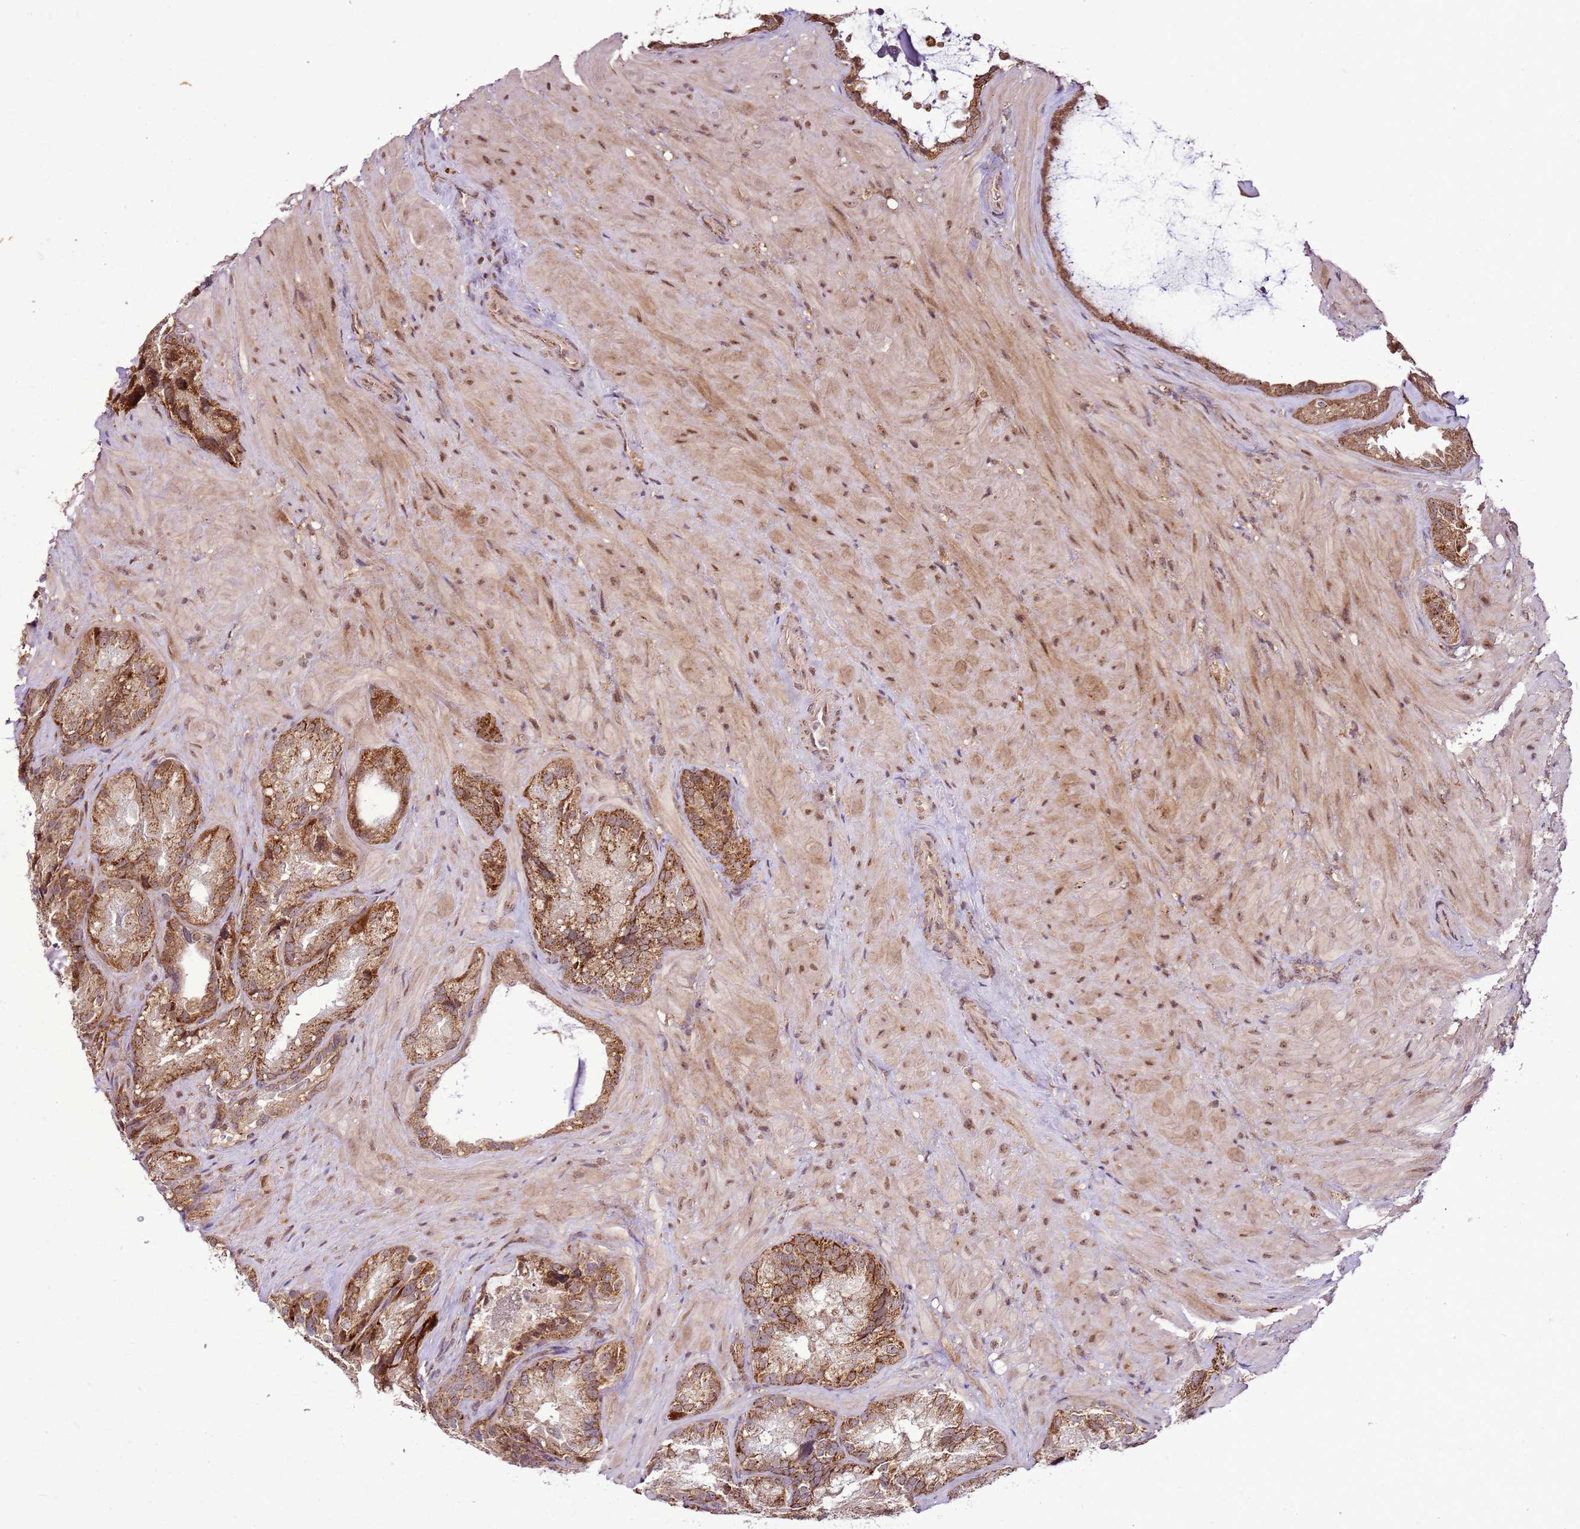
{"staining": {"intensity": "moderate", "quantity": ">75%", "location": "cytoplasmic/membranous"}, "tissue": "seminal vesicle", "cell_type": "Glandular cells", "image_type": "normal", "snomed": [{"axis": "morphology", "description": "Normal tissue, NOS"}, {"axis": "topography", "description": "Seminal veicle"}], "caption": "Benign seminal vesicle demonstrates moderate cytoplasmic/membranous positivity in about >75% of glandular cells, visualized by immunohistochemistry.", "gene": "RASA3", "patient": {"sex": "male", "age": 62}}